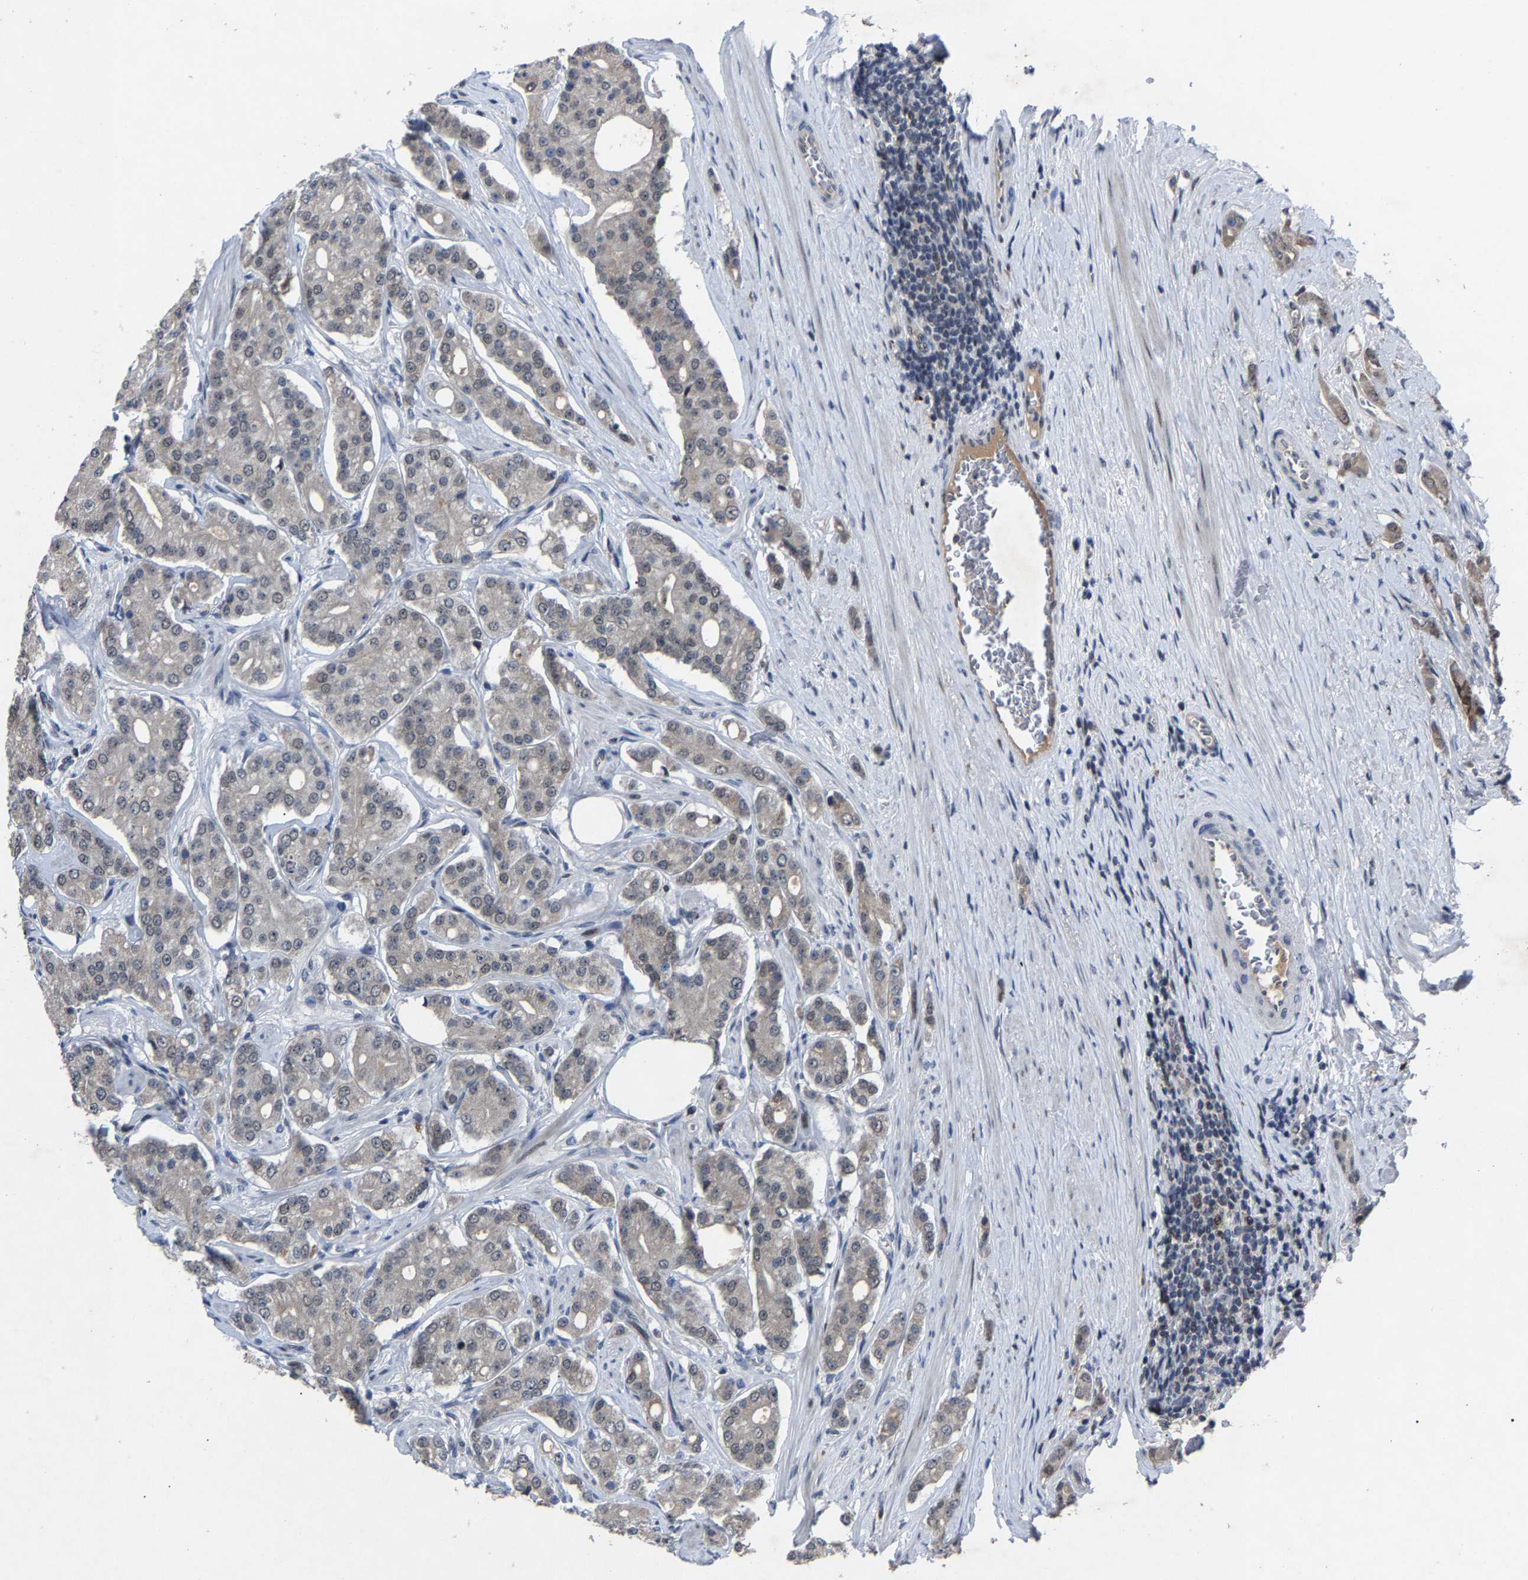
{"staining": {"intensity": "weak", "quantity": "<25%", "location": "nuclear"}, "tissue": "prostate cancer", "cell_type": "Tumor cells", "image_type": "cancer", "snomed": [{"axis": "morphology", "description": "Adenocarcinoma, High grade"}, {"axis": "topography", "description": "Prostate"}], "caption": "Photomicrograph shows no significant protein staining in tumor cells of prostate adenocarcinoma (high-grade).", "gene": "LSM8", "patient": {"sex": "male", "age": 71}}